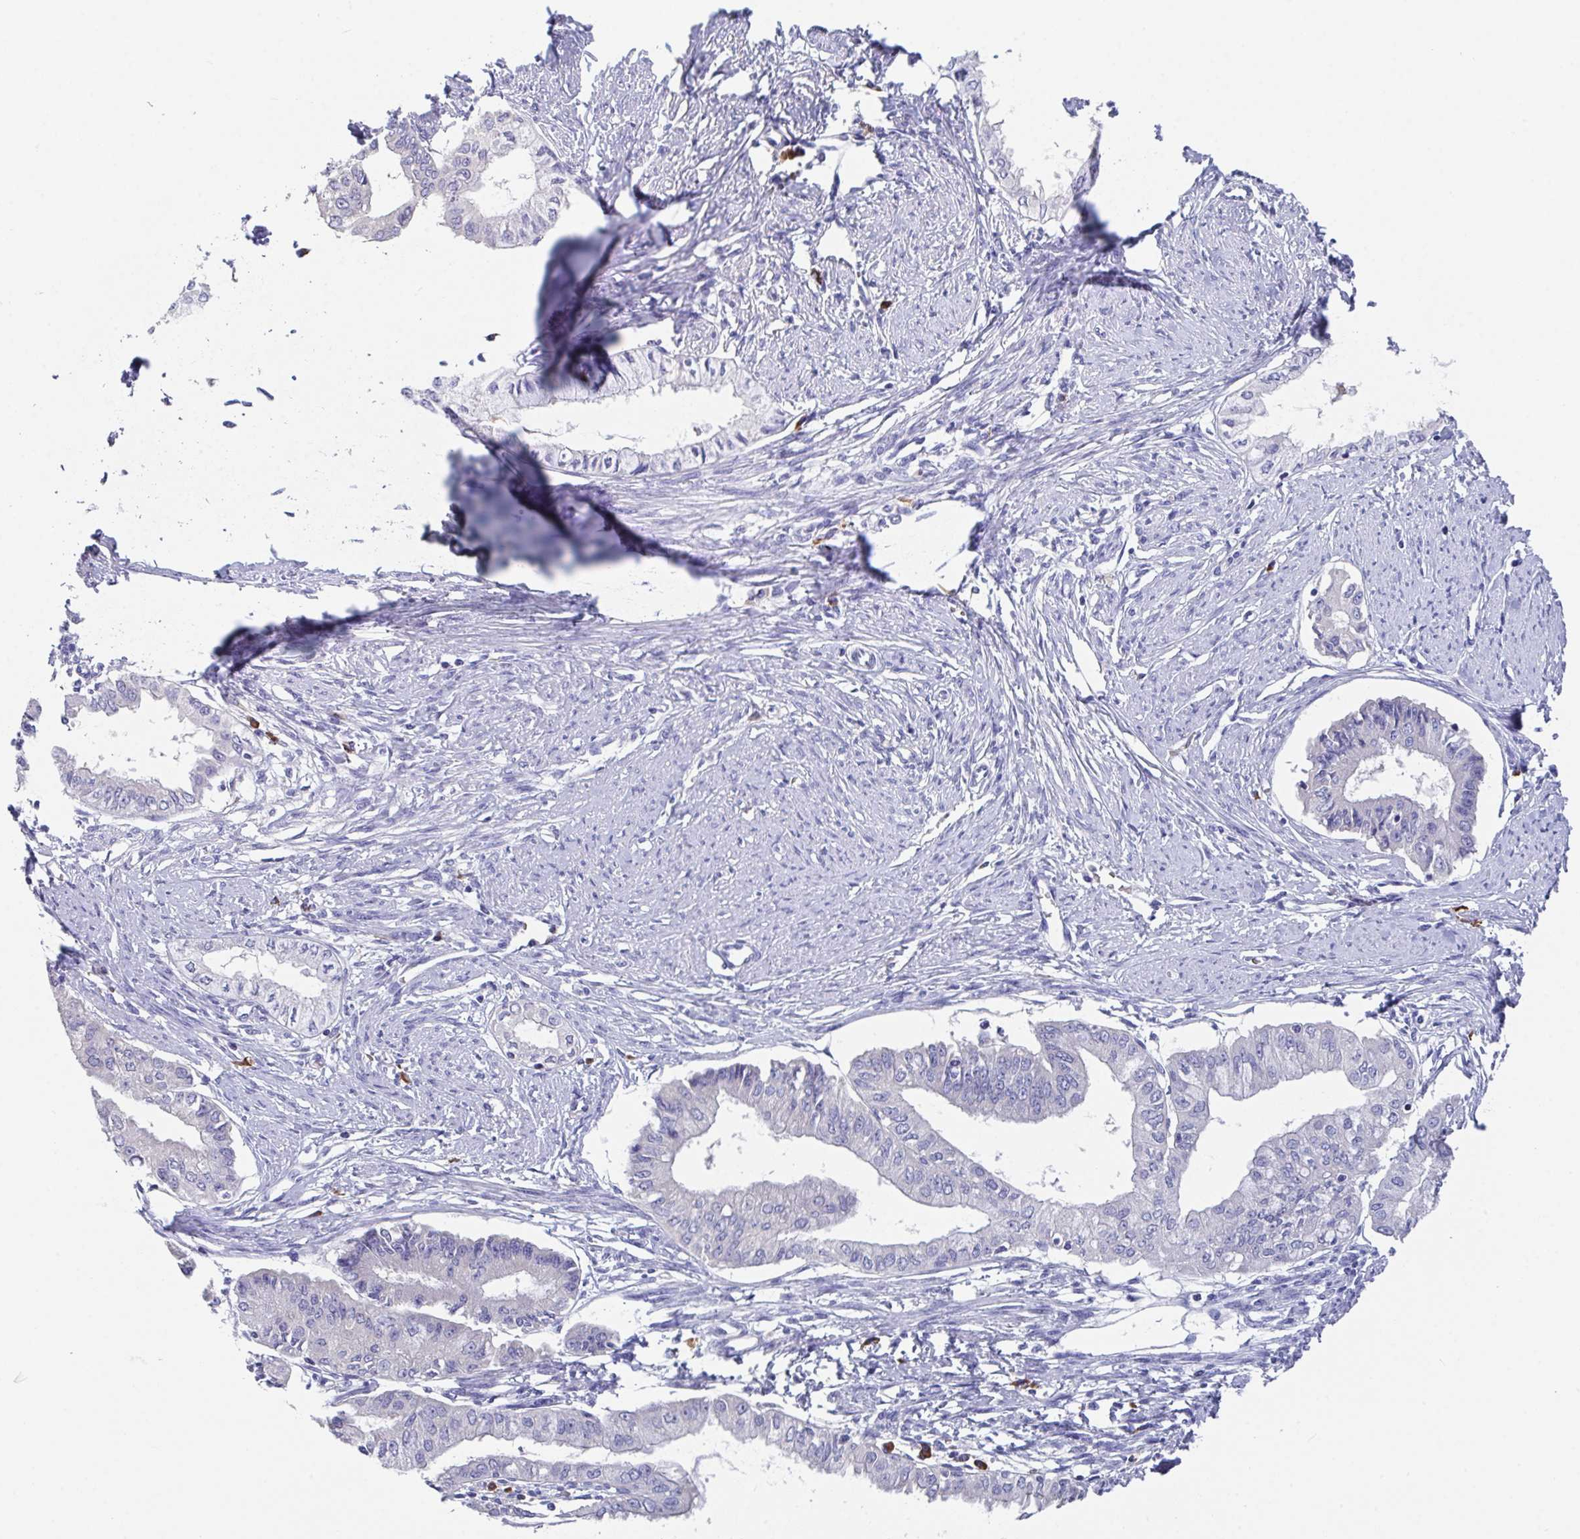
{"staining": {"intensity": "negative", "quantity": "none", "location": "none"}, "tissue": "endometrial cancer", "cell_type": "Tumor cells", "image_type": "cancer", "snomed": [{"axis": "morphology", "description": "Adenocarcinoma, NOS"}, {"axis": "topography", "description": "Endometrium"}], "caption": "This photomicrograph is of endometrial cancer (adenocarcinoma) stained with IHC to label a protein in brown with the nuclei are counter-stained blue. There is no staining in tumor cells.", "gene": "LRRC58", "patient": {"sex": "female", "age": 76}}